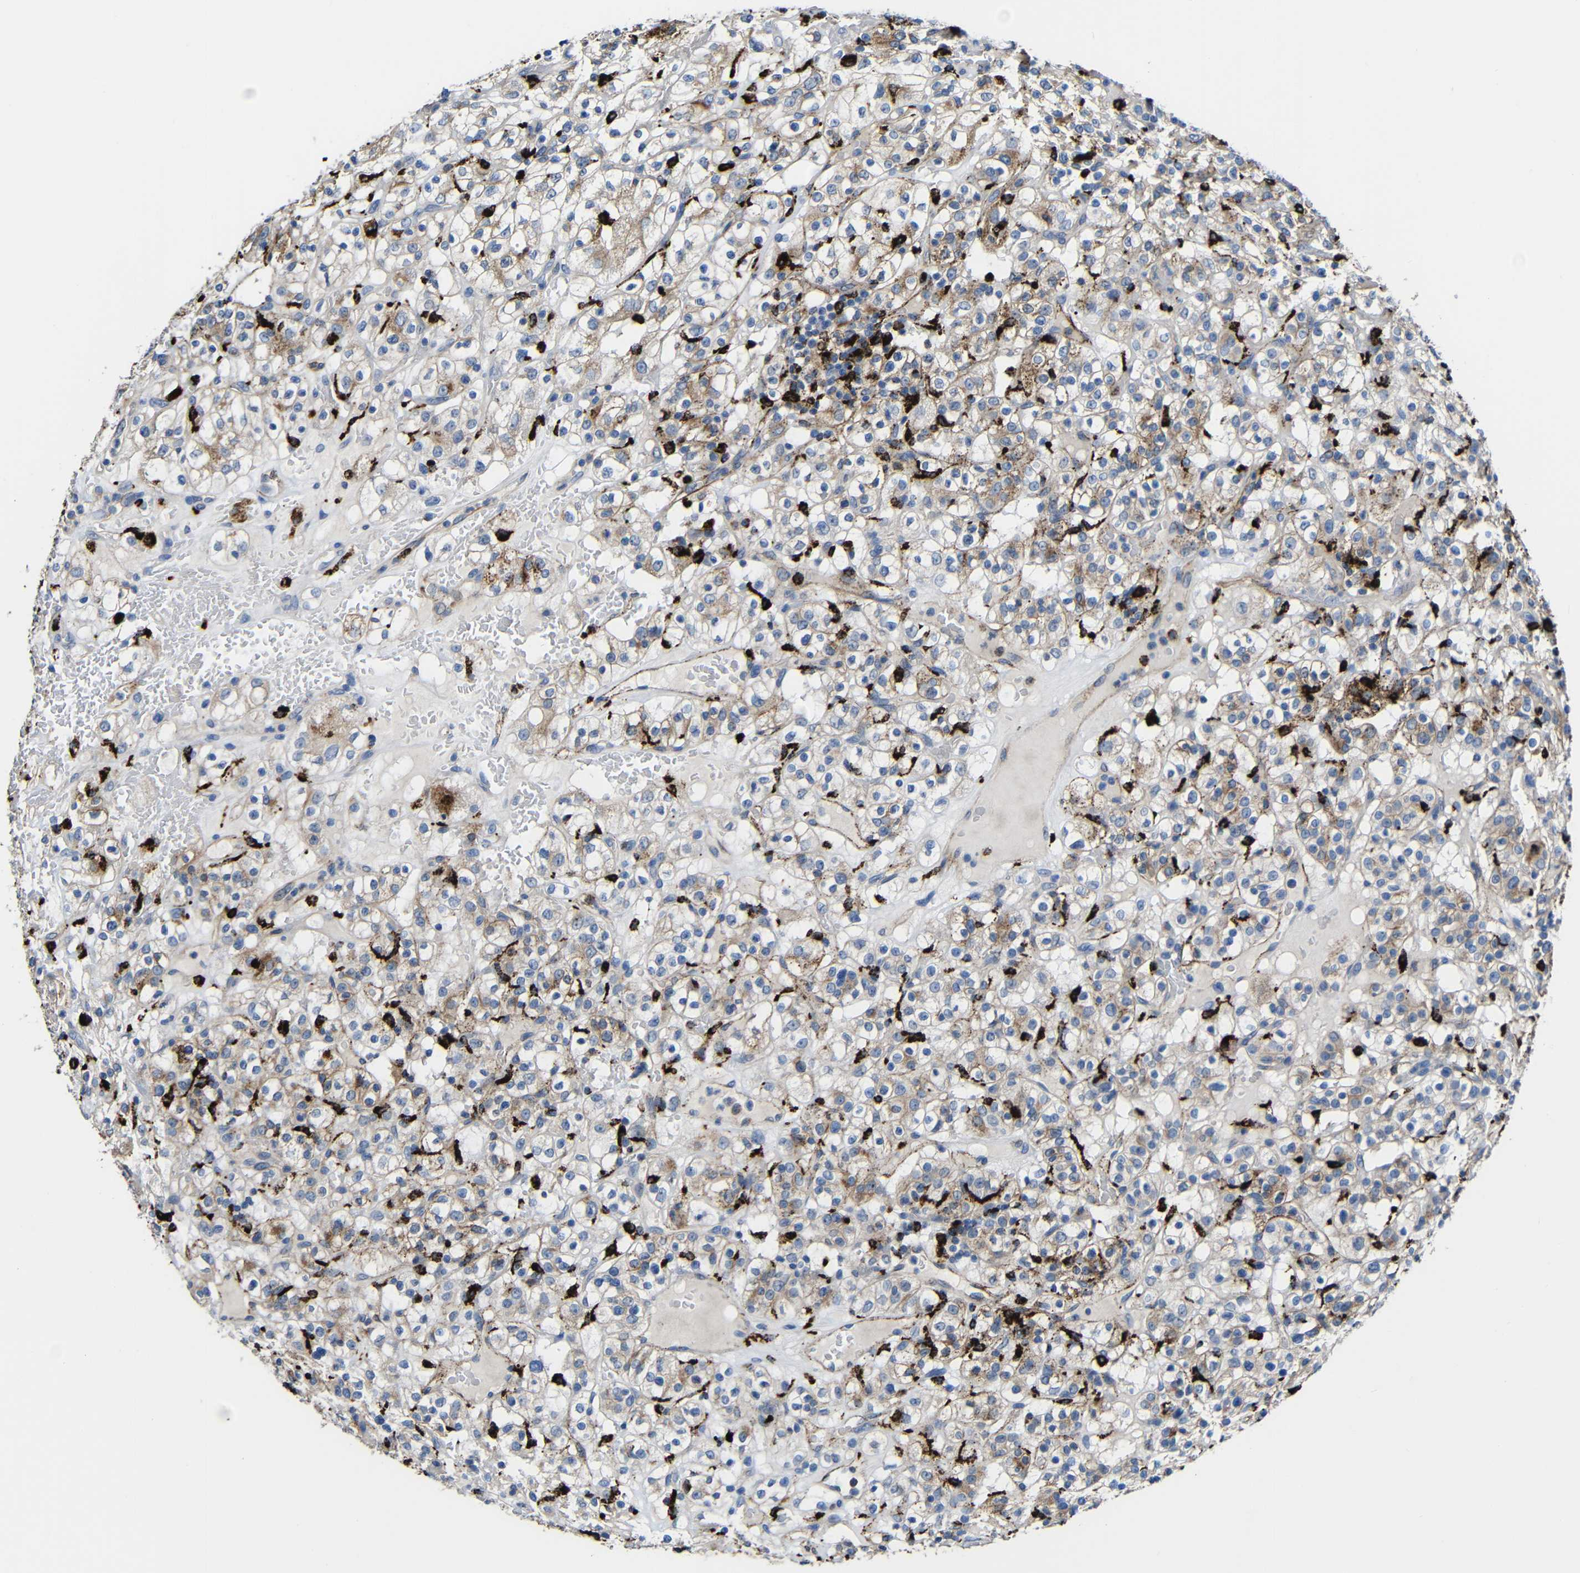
{"staining": {"intensity": "weak", "quantity": ">75%", "location": "cytoplasmic/membranous"}, "tissue": "renal cancer", "cell_type": "Tumor cells", "image_type": "cancer", "snomed": [{"axis": "morphology", "description": "Normal tissue, NOS"}, {"axis": "morphology", "description": "Adenocarcinoma, NOS"}, {"axis": "topography", "description": "Kidney"}], "caption": "Human renal adenocarcinoma stained with a brown dye demonstrates weak cytoplasmic/membranous positive positivity in about >75% of tumor cells.", "gene": "HLA-DMA", "patient": {"sex": "female", "age": 72}}